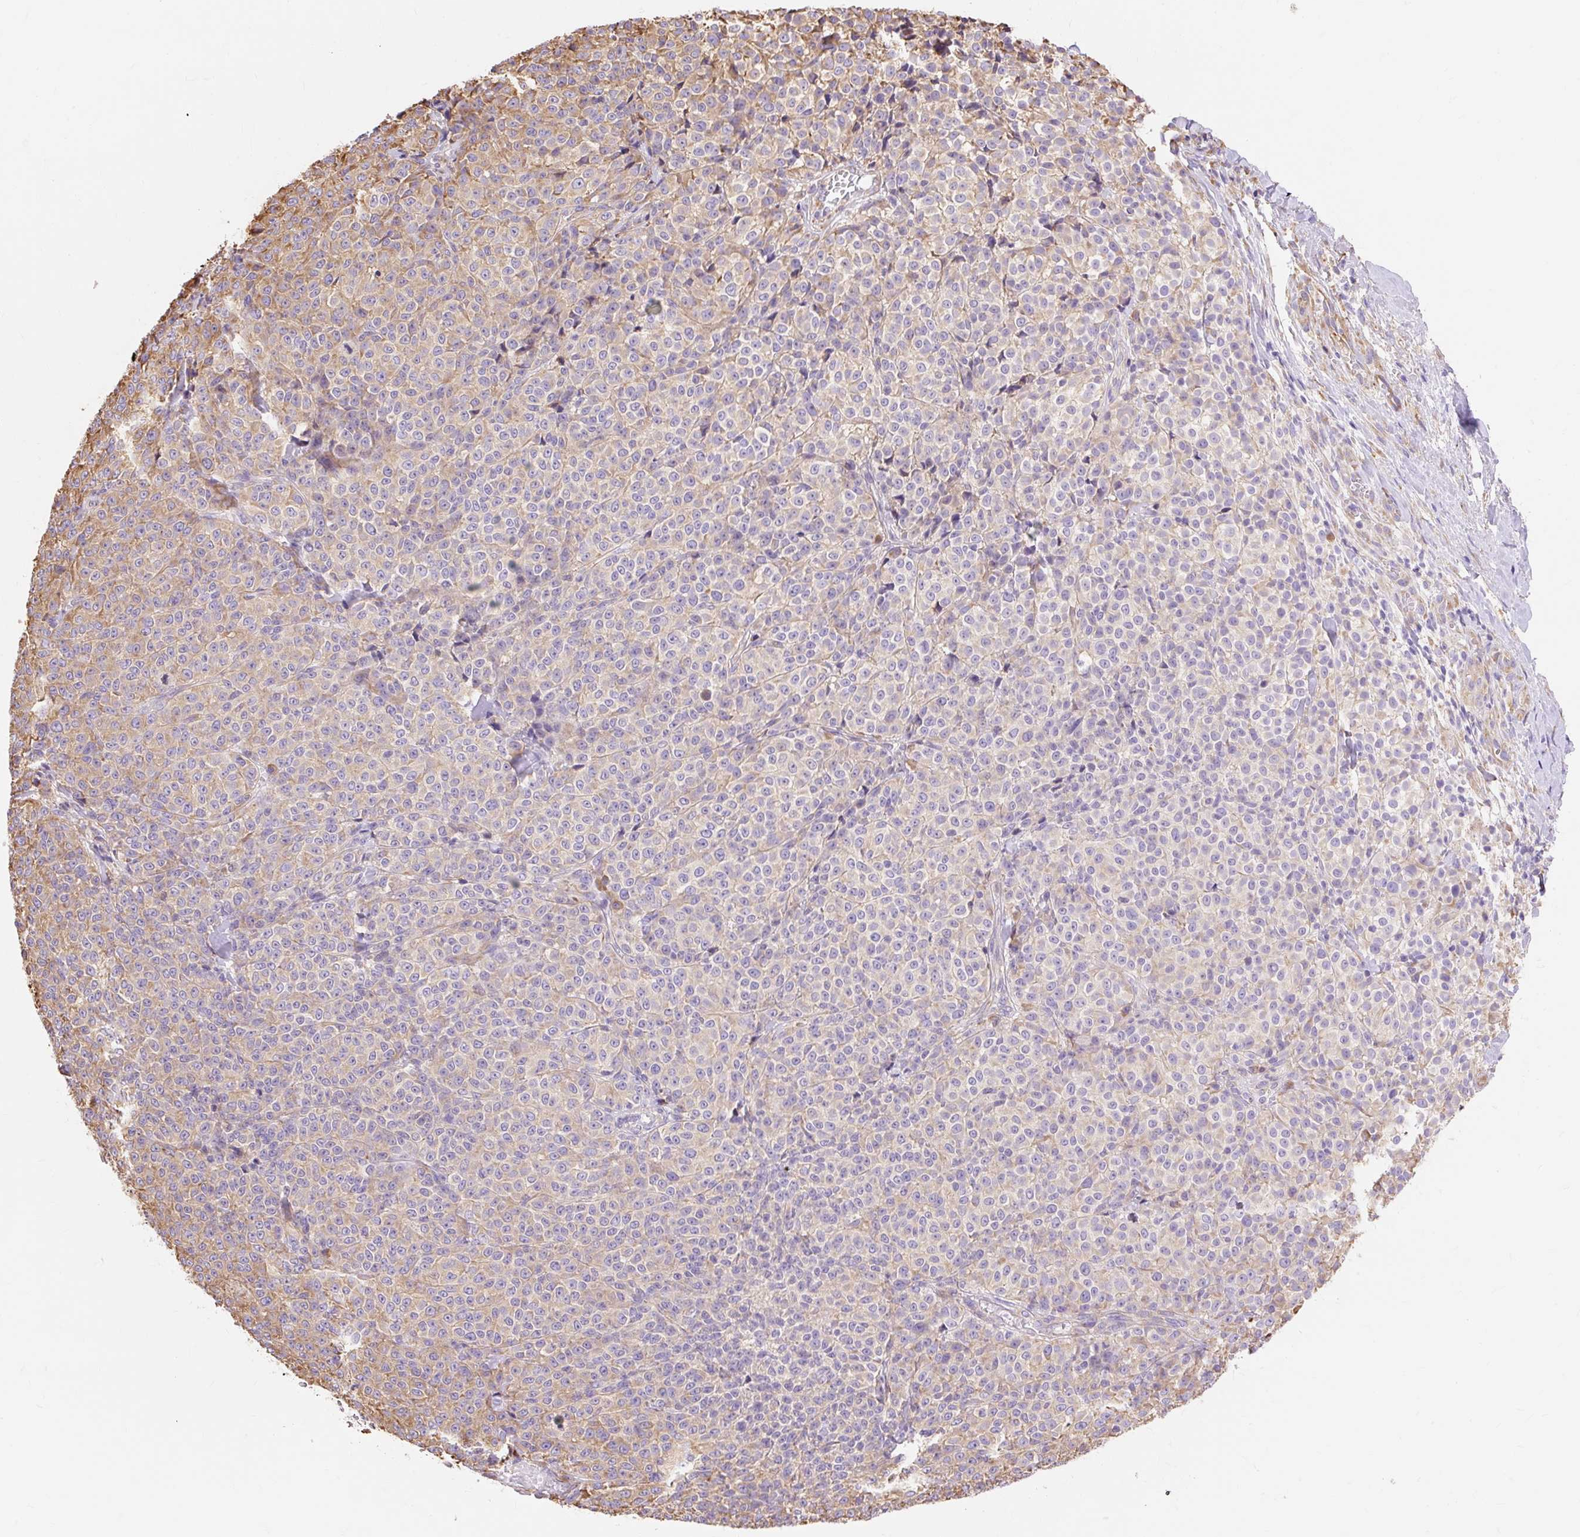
{"staining": {"intensity": "weak", "quantity": "25%-75%", "location": "cytoplasmic/membranous"}, "tissue": "melanoma", "cell_type": "Tumor cells", "image_type": "cancer", "snomed": [{"axis": "morphology", "description": "Normal tissue, NOS"}, {"axis": "morphology", "description": "Malignant melanoma, NOS"}, {"axis": "topography", "description": "Skin"}], "caption": "Immunohistochemistry of human melanoma exhibits low levels of weak cytoplasmic/membranous positivity in approximately 25%-75% of tumor cells.", "gene": "RPS17", "patient": {"sex": "female", "age": 34}}